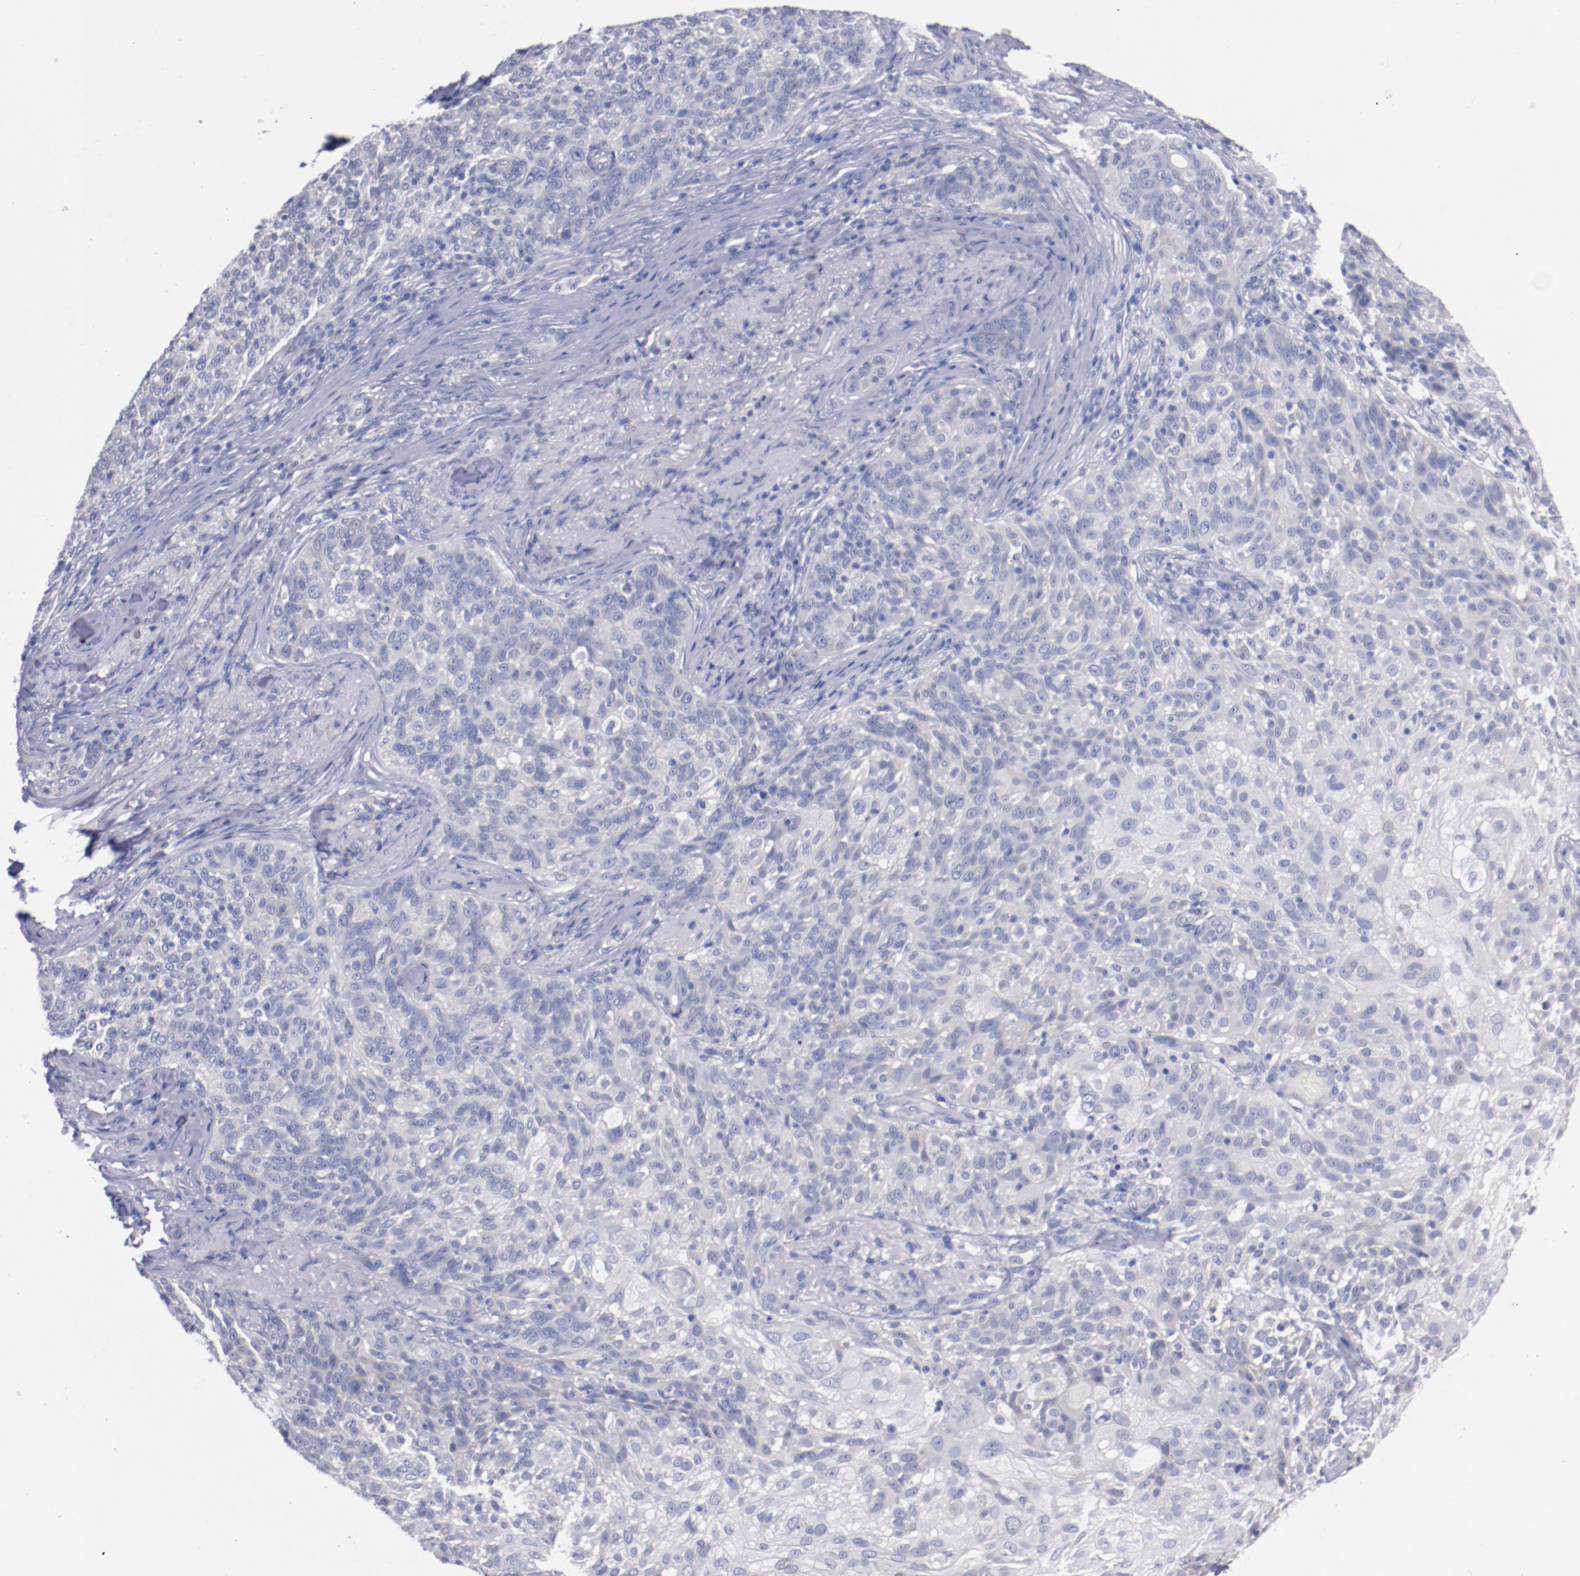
{"staining": {"intensity": "negative", "quantity": "none", "location": "none"}, "tissue": "skin cancer", "cell_type": "Tumor cells", "image_type": "cancer", "snomed": [{"axis": "morphology", "description": "Normal tissue, NOS"}, {"axis": "morphology", "description": "Squamous cell carcinoma, NOS"}, {"axis": "topography", "description": "Skin"}], "caption": "Immunohistochemical staining of human skin cancer exhibits no significant expression in tumor cells.", "gene": "CNTNAP2", "patient": {"sex": "female", "age": 83}}